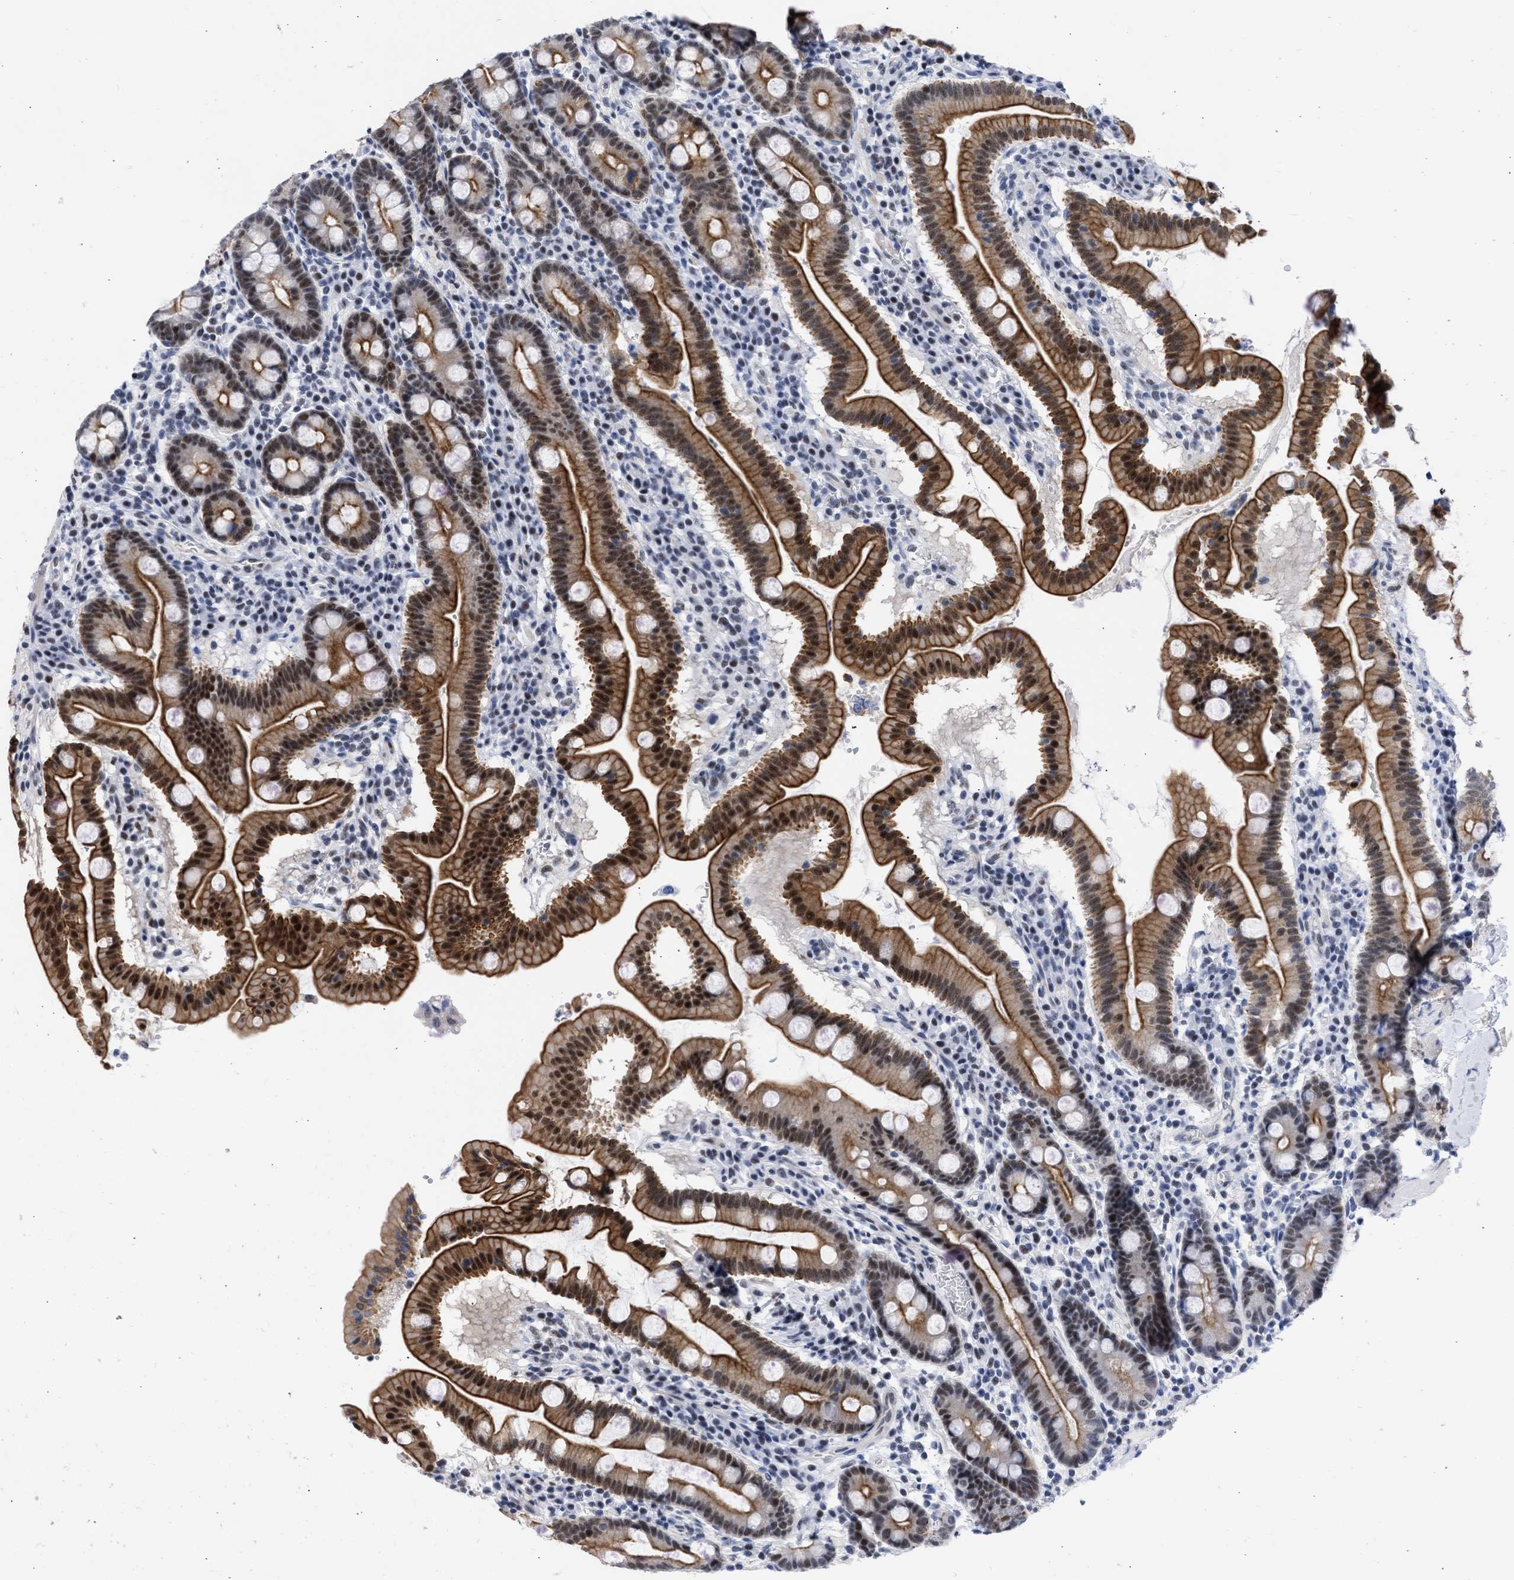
{"staining": {"intensity": "strong", "quantity": ">75%", "location": "cytoplasmic/membranous,nuclear"}, "tissue": "duodenum", "cell_type": "Glandular cells", "image_type": "normal", "snomed": [{"axis": "morphology", "description": "Normal tissue, NOS"}, {"axis": "topography", "description": "Duodenum"}], "caption": "A high amount of strong cytoplasmic/membranous,nuclear positivity is present in approximately >75% of glandular cells in benign duodenum. (Brightfield microscopy of DAB IHC at high magnification).", "gene": "DDX41", "patient": {"sex": "male", "age": 50}}